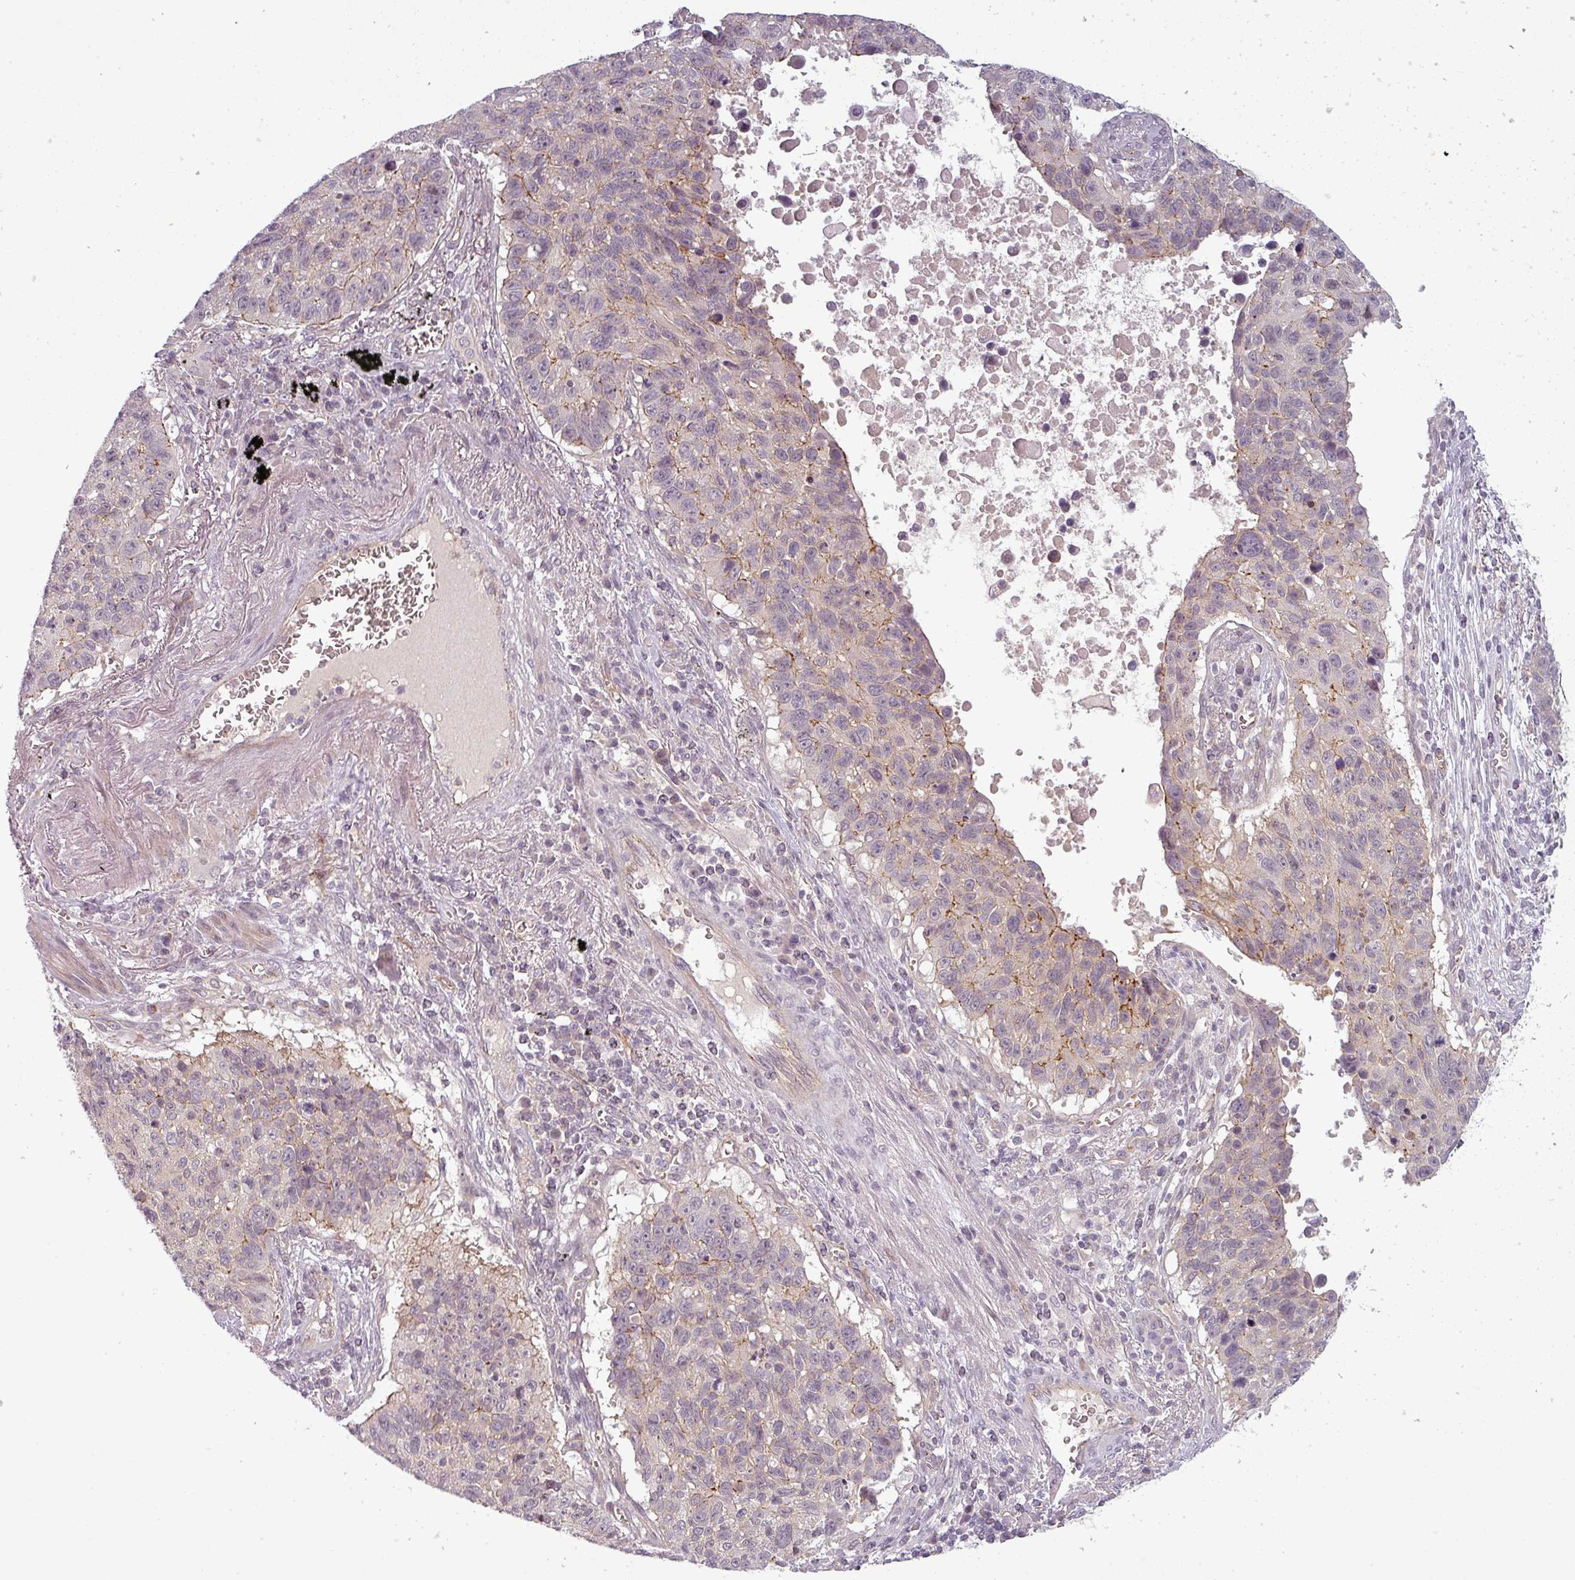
{"staining": {"intensity": "weak", "quantity": "<25%", "location": "cytoplasmic/membranous"}, "tissue": "lung cancer", "cell_type": "Tumor cells", "image_type": "cancer", "snomed": [{"axis": "morphology", "description": "Squamous cell carcinoma, NOS"}, {"axis": "topography", "description": "Lung"}], "caption": "Immunohistochemistry (IHC) of human lung cancer shows no positivity in tumor cells.", "gene": "SLC16A9", "patient": {"sex": "male", "age": 66}}